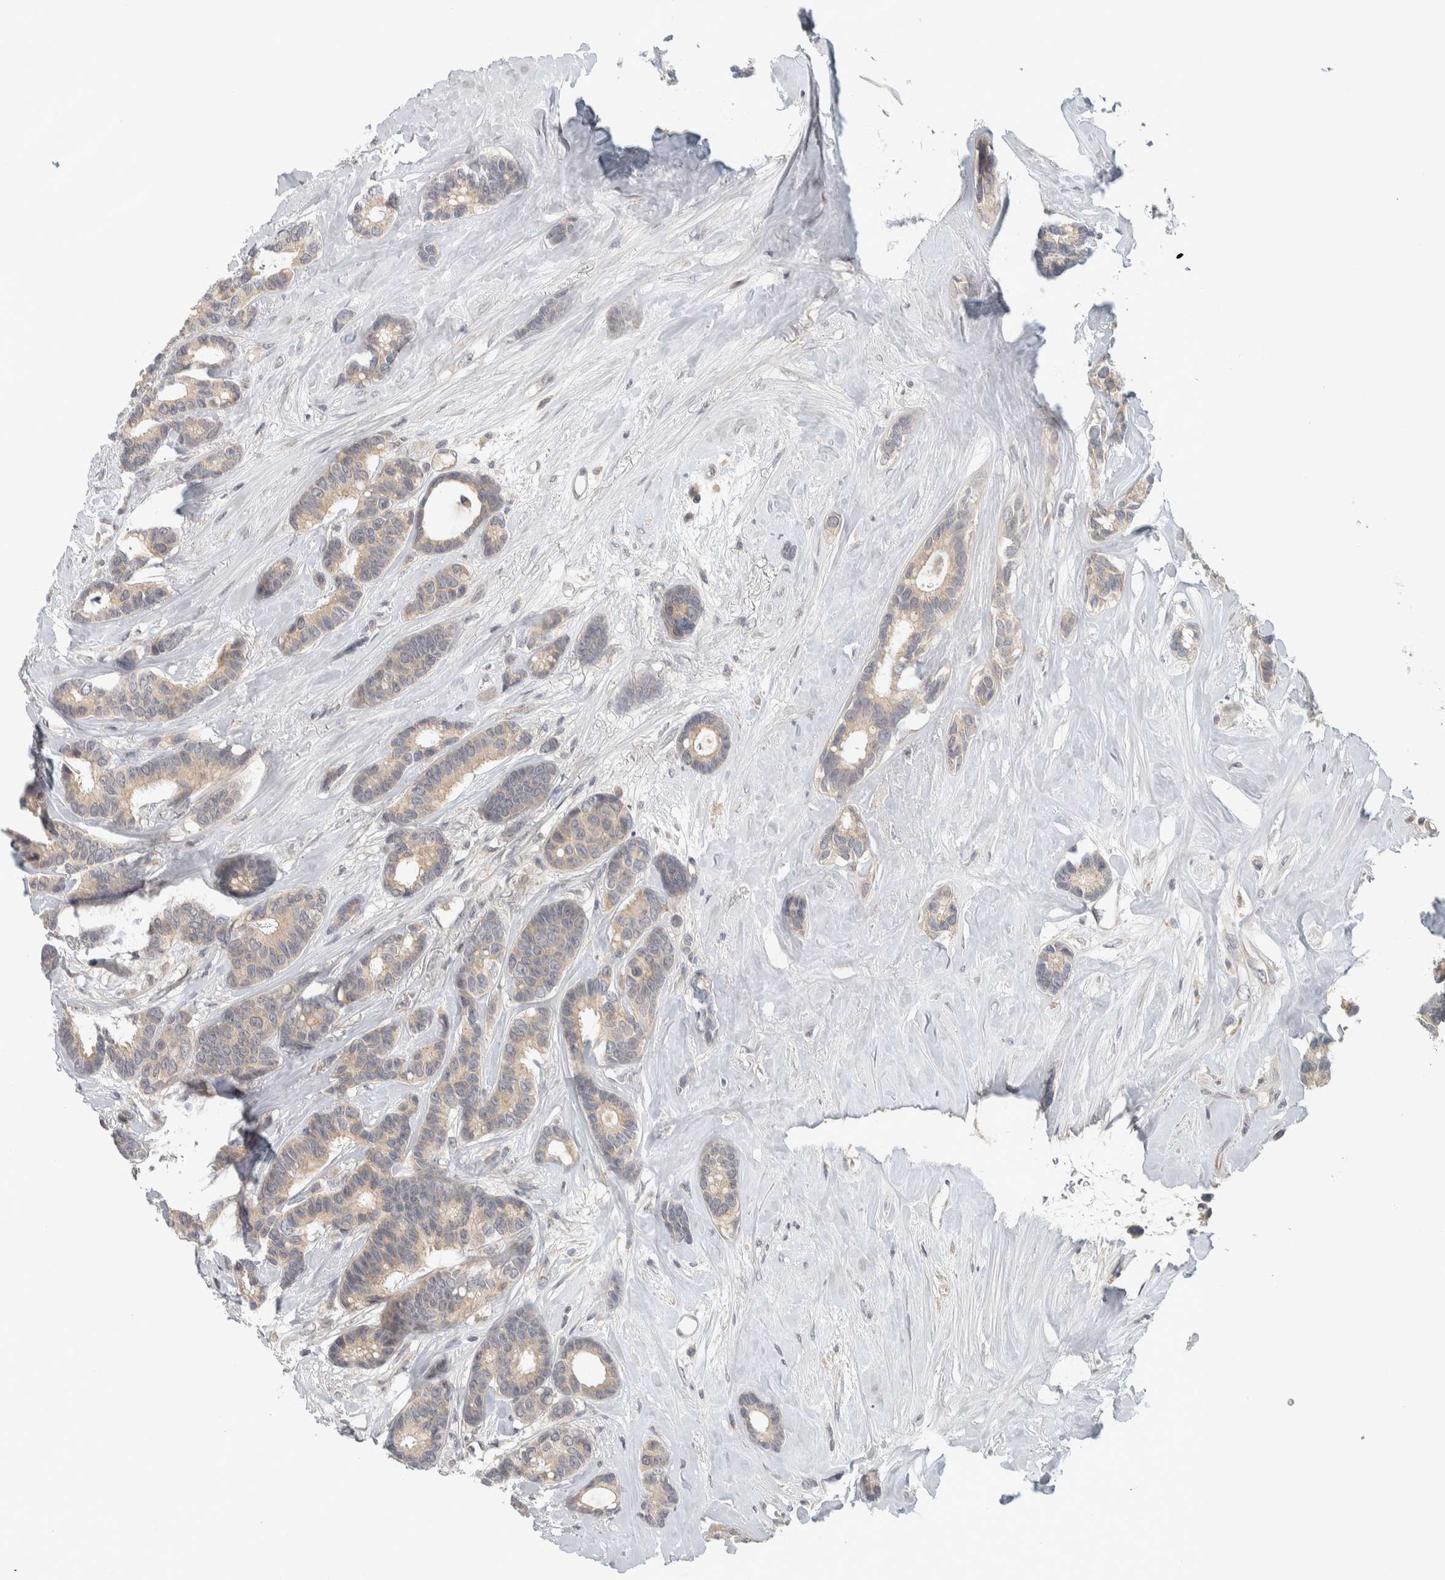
{"staining": {"intensity": "weak", "quantity": "<25%", "location": "cytoplasmic/membranous"}, "tissue": "breast cancer", "cell_type": "Tumor cells", "image_type": "cancer", "snomed": [{"axis": "morphology", "description": "Duct carcinoma"}, {"axis": "topography", "description": "Breast"}], "caption": "Breast cancer (invasive ductal carcinoma) stained for a protein using immunohistochemistry exhibits no expression tumor cells.", "gene": "AFP", "patient": {"sex": "female", "age": 87}}